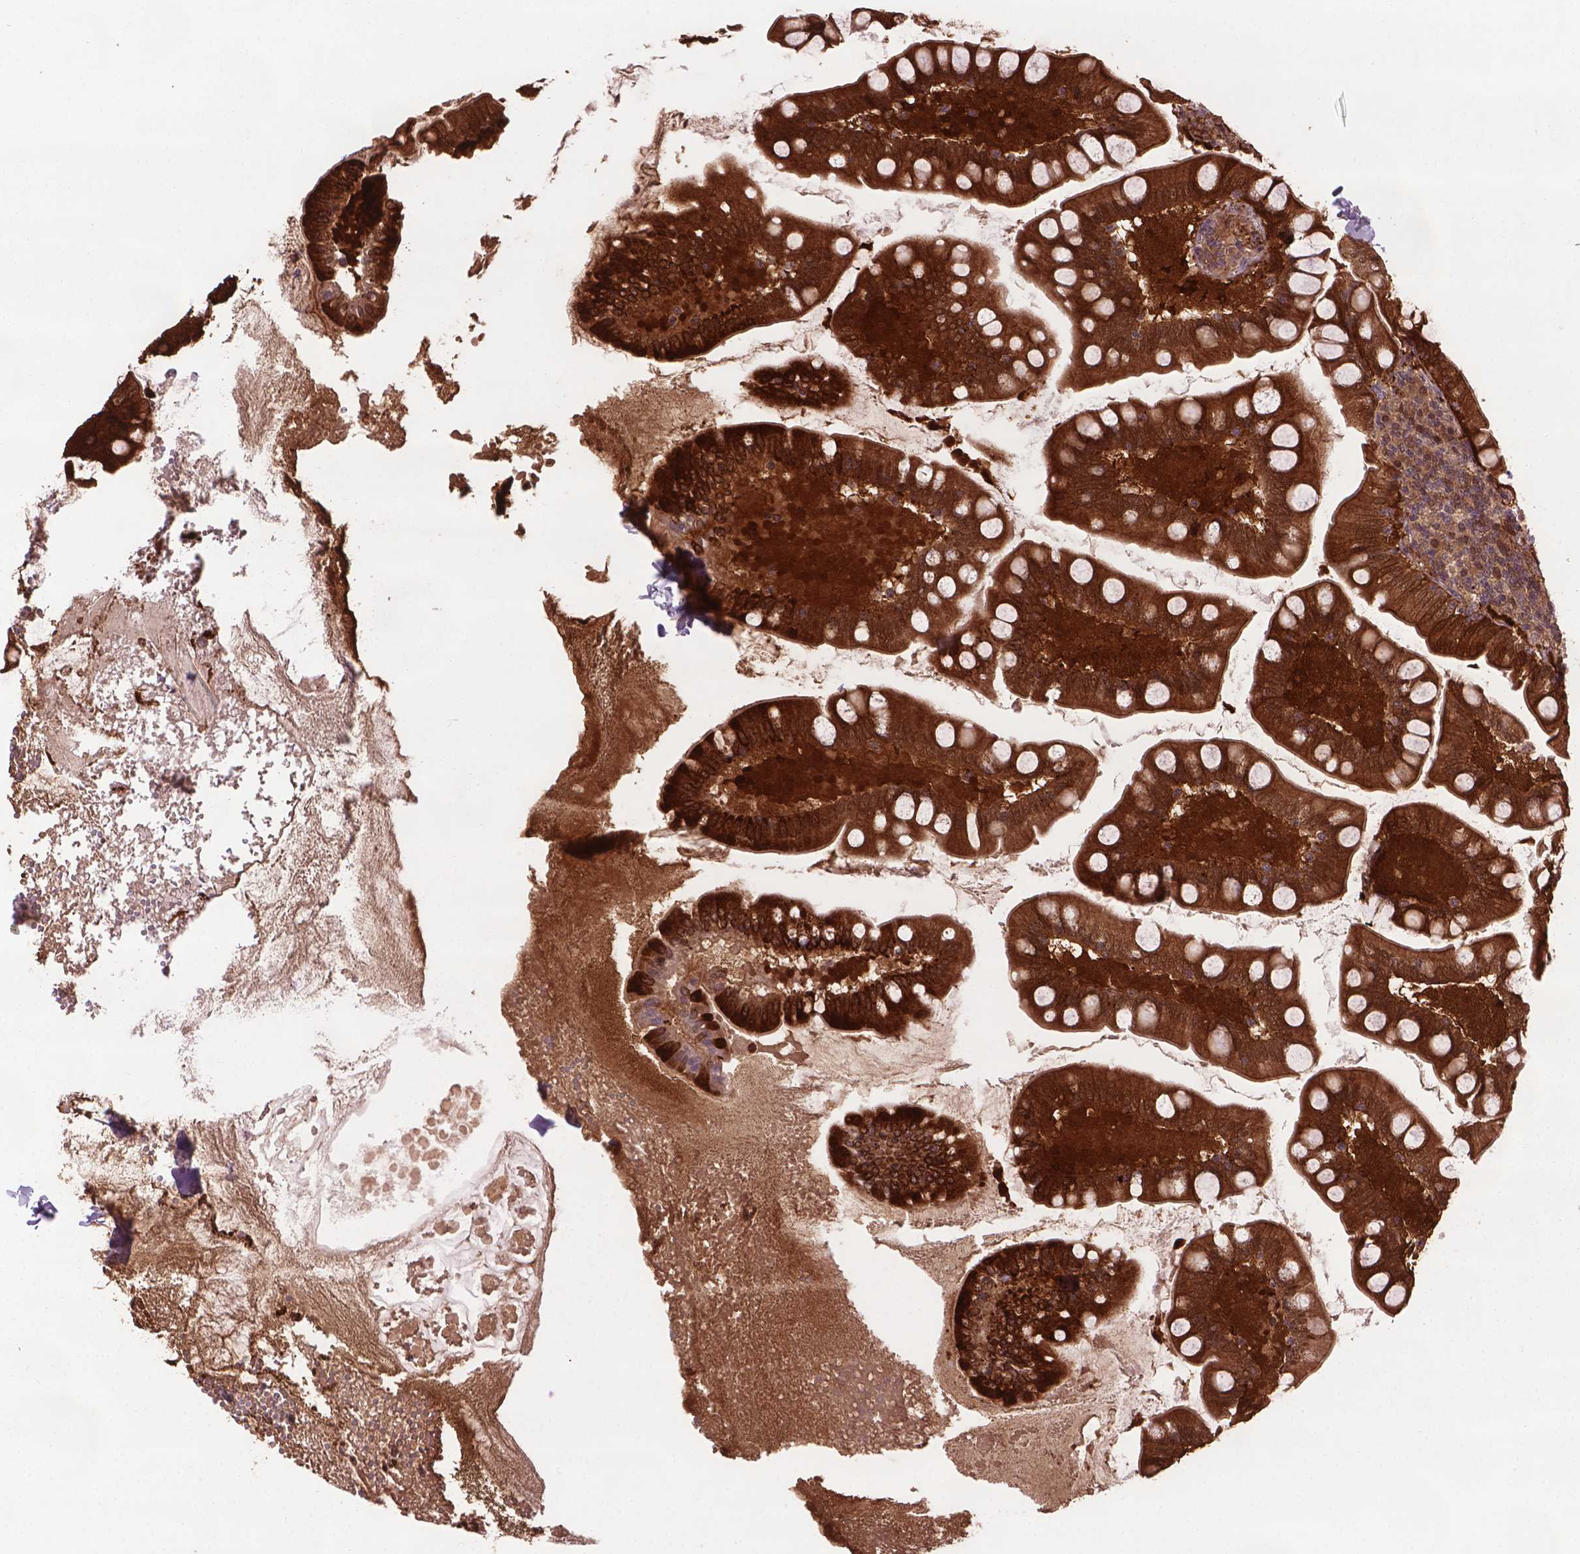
{"staining": {"intensity": "moderate", "quantity": ">75%", "location": "cytoplasmic/membranous,nuclear"}, "tissue": "small intestine", "cell_type": "Glandular cells", "image_type": "normal", "snomed": [{"axis": "morphology", "description": "Normal tissue, NOS"}, {"axis": "topography", "description": "Small intestine"}], "caption": "Immunohistochemistry of normal small intestine demonstrates medium levels of moderate cytoplasmic/membranous,nuclear expression in approximately >75% of glandular cells.", "gene": "PLIN3", "patient": {"sex": "female", "age": 56}}